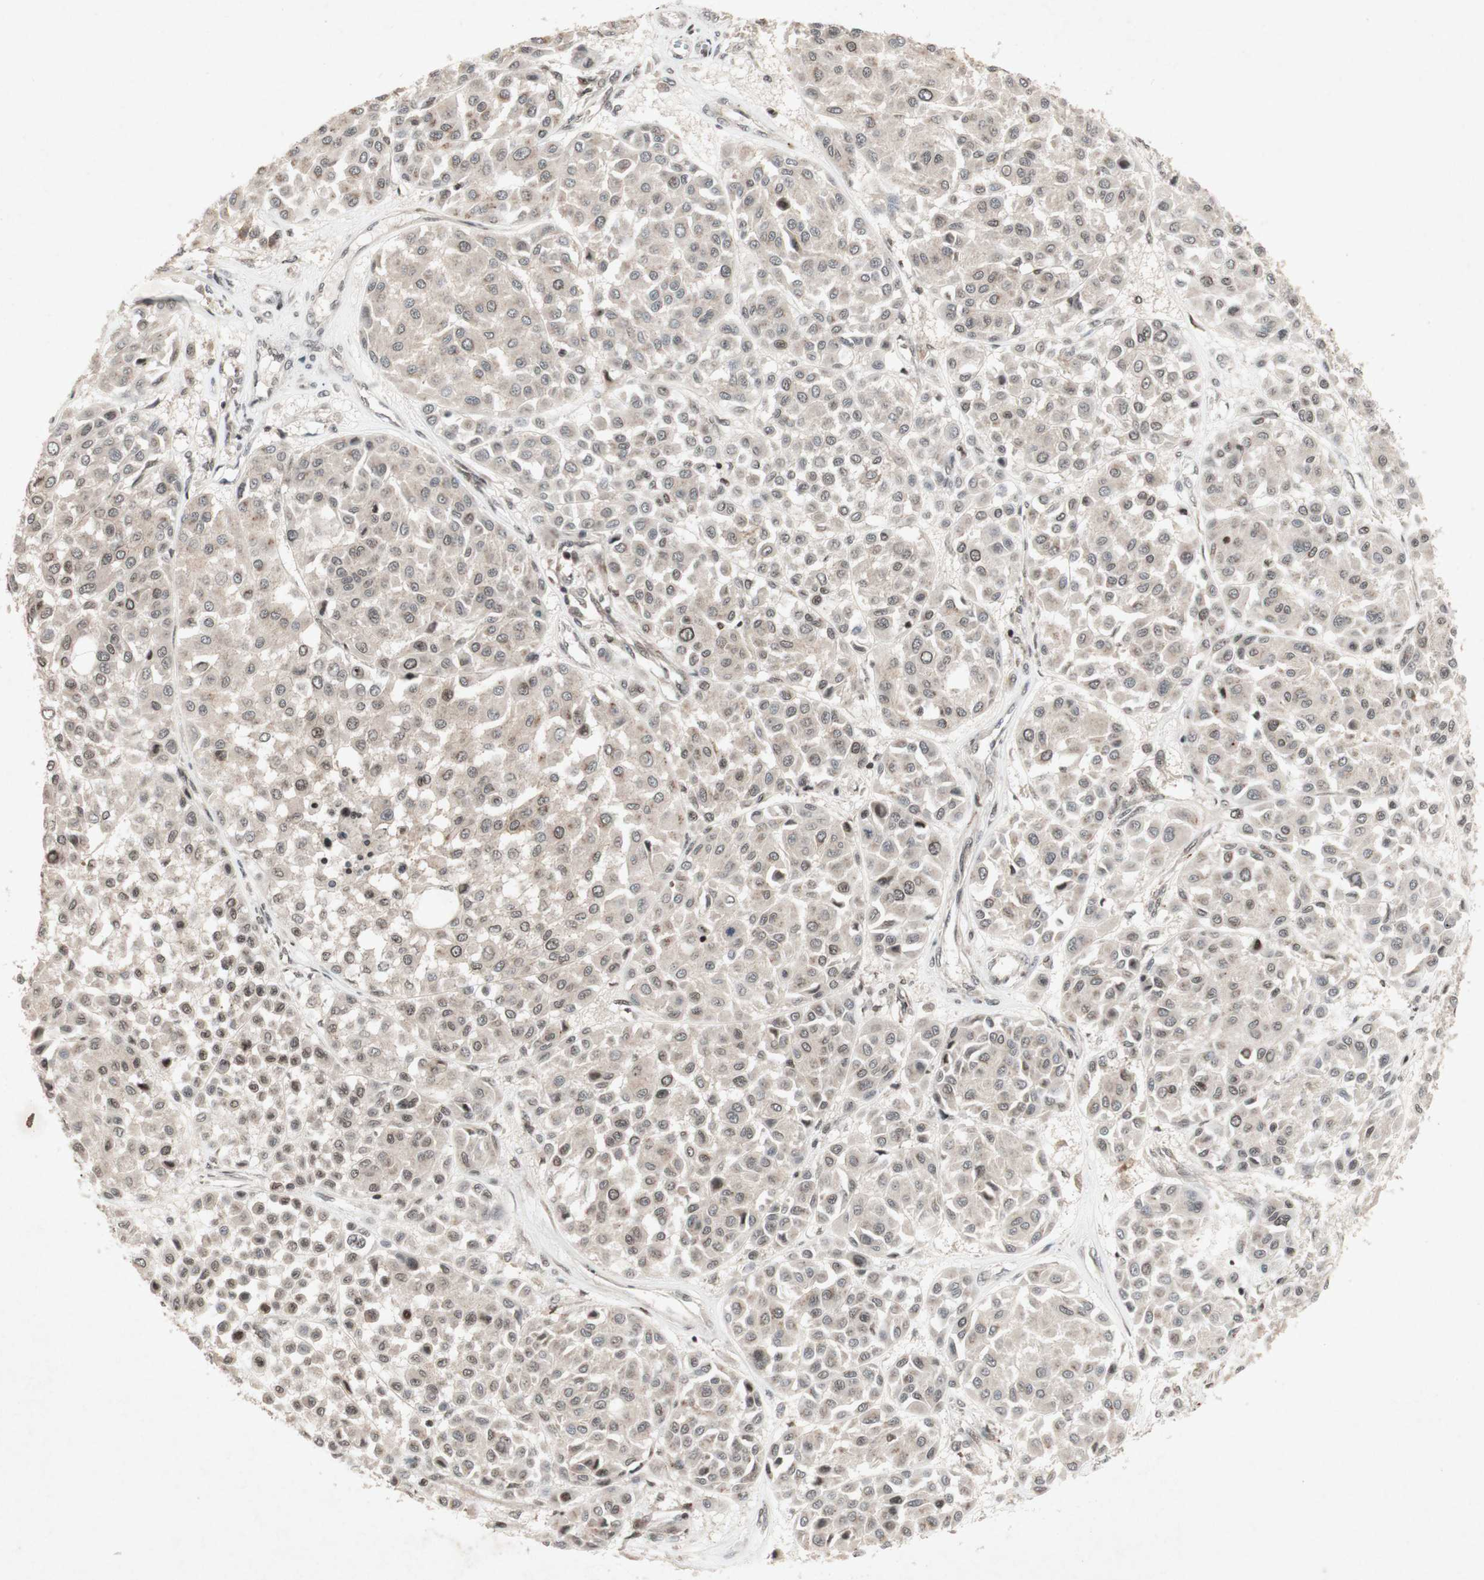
{"staining": {"intensity": "weak", "quantity": ">75%", "location": "cytoplasmic/membranous"}, "tissue": "melanoma", "cell_type": "Tumor cells", "image_type": "cancer", "snomed": [{"axis": "morphology", "description": "Malignant melanoma, Metastatic site"}, {"axis": "topography", "description": "Soft tissue"}], "caption": "DAB immunohistochemical staining of human melanoma shows weak cytoplasmic/membranous protein positivity in about >75% of tumor cells. The staining was performed using DAB (3,3'-diaminobenzidine), with brown indicating positive protein expression. Nuclei are stained blue with hematoxylin.", "gene": "PLXNA1", "patient": {"sex": "male", "age": 41}}